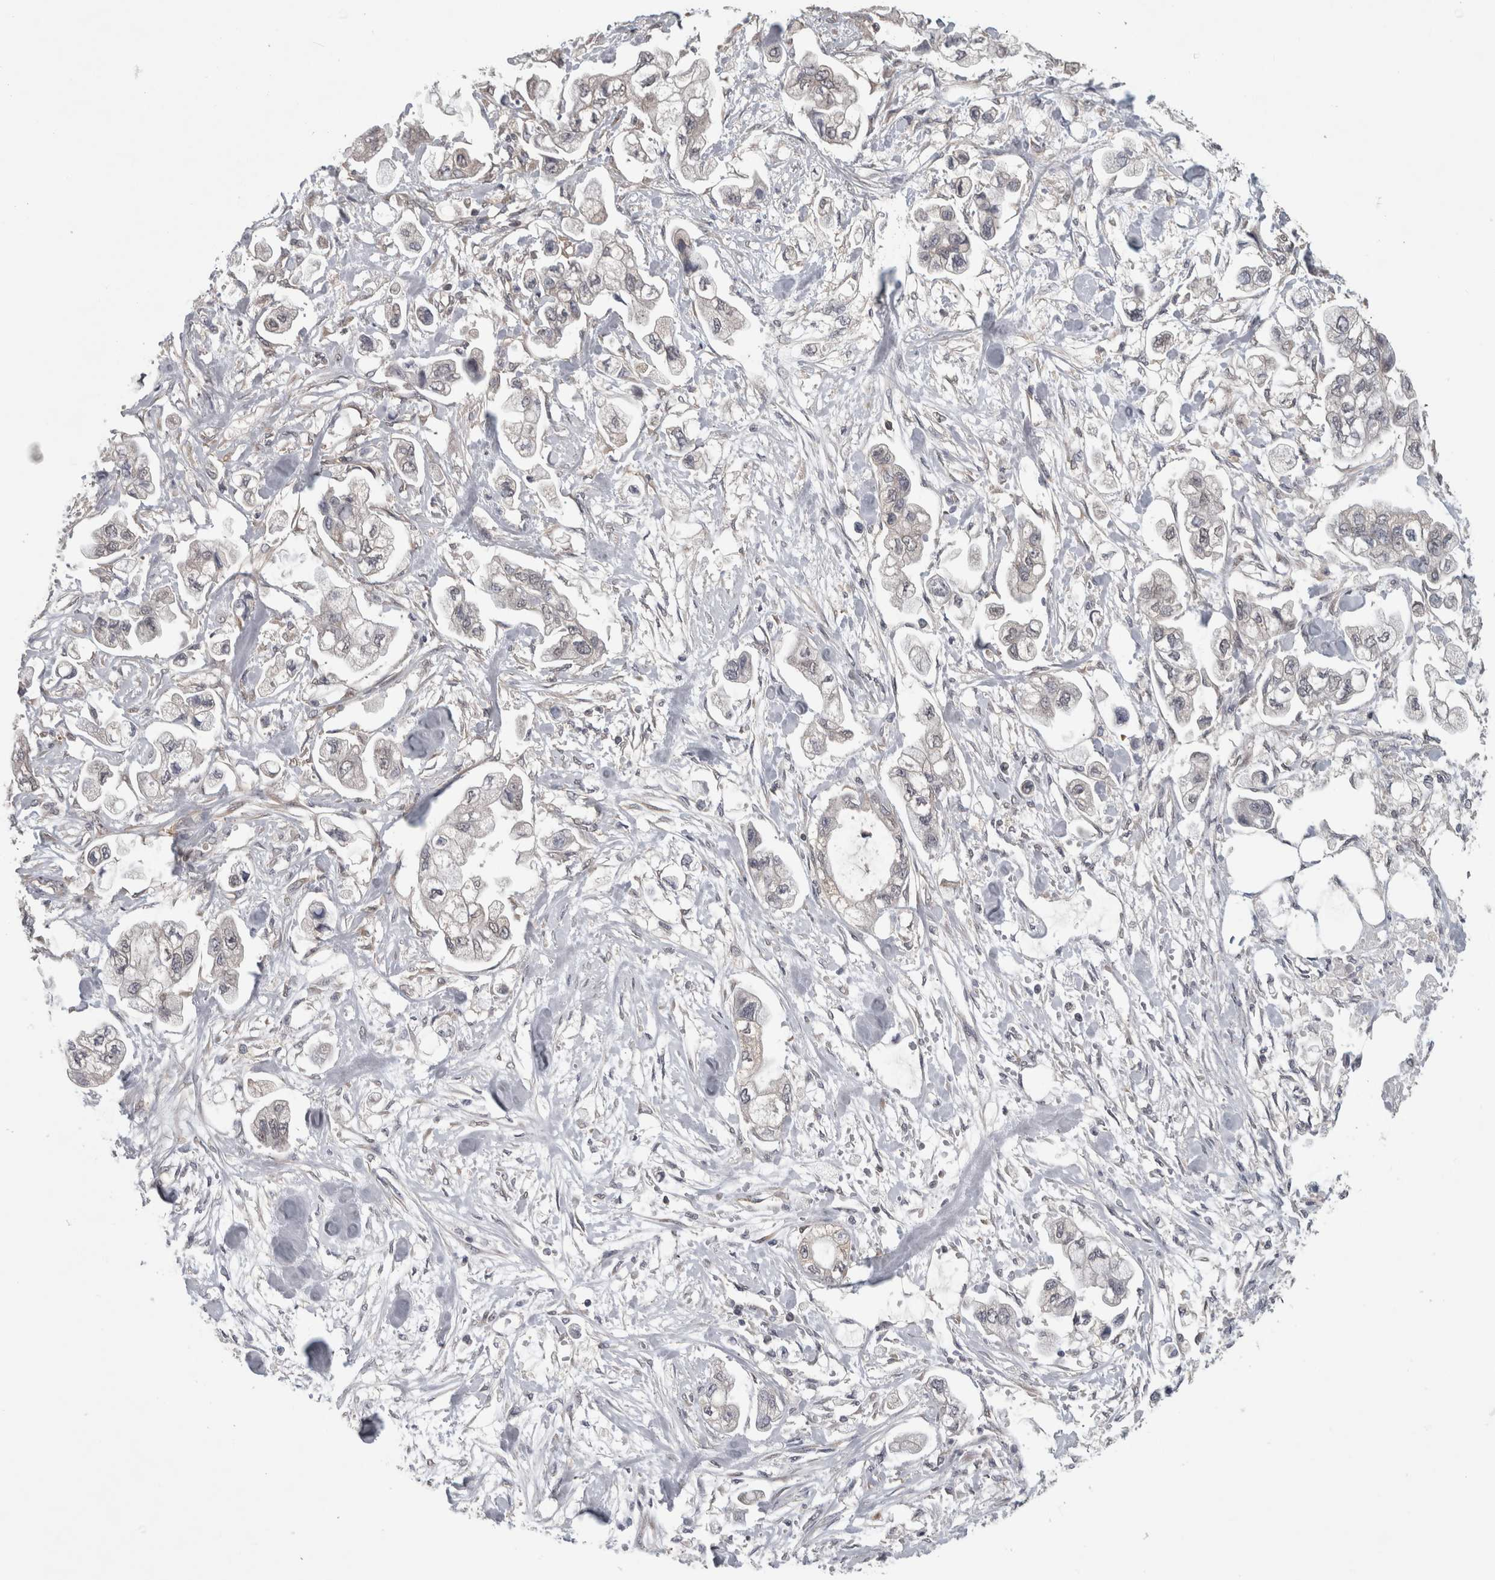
{"staining": {"intensity": "weak", "quantity": "<25%", "location": "cytoplasmic/membranous"}, "tissue": "stomach cancer", "cell_type": "Tumor cells", "image_type": "cancer", "snomed": [{"axis": "morphology", "description": "Normal tissue, NOS"}, {"axis": "morphology", "description": "Adenocarcinoma, NOS"}, {"axis": "topography", "description": "Stomach"}], "caption": "Immunohistochemistry (IHC) of human adenocarcinoma (stomach) shows no positivity in tumor cells.", "gene": "ATXN2", "patient": {"sex": "male", "age": 62}}